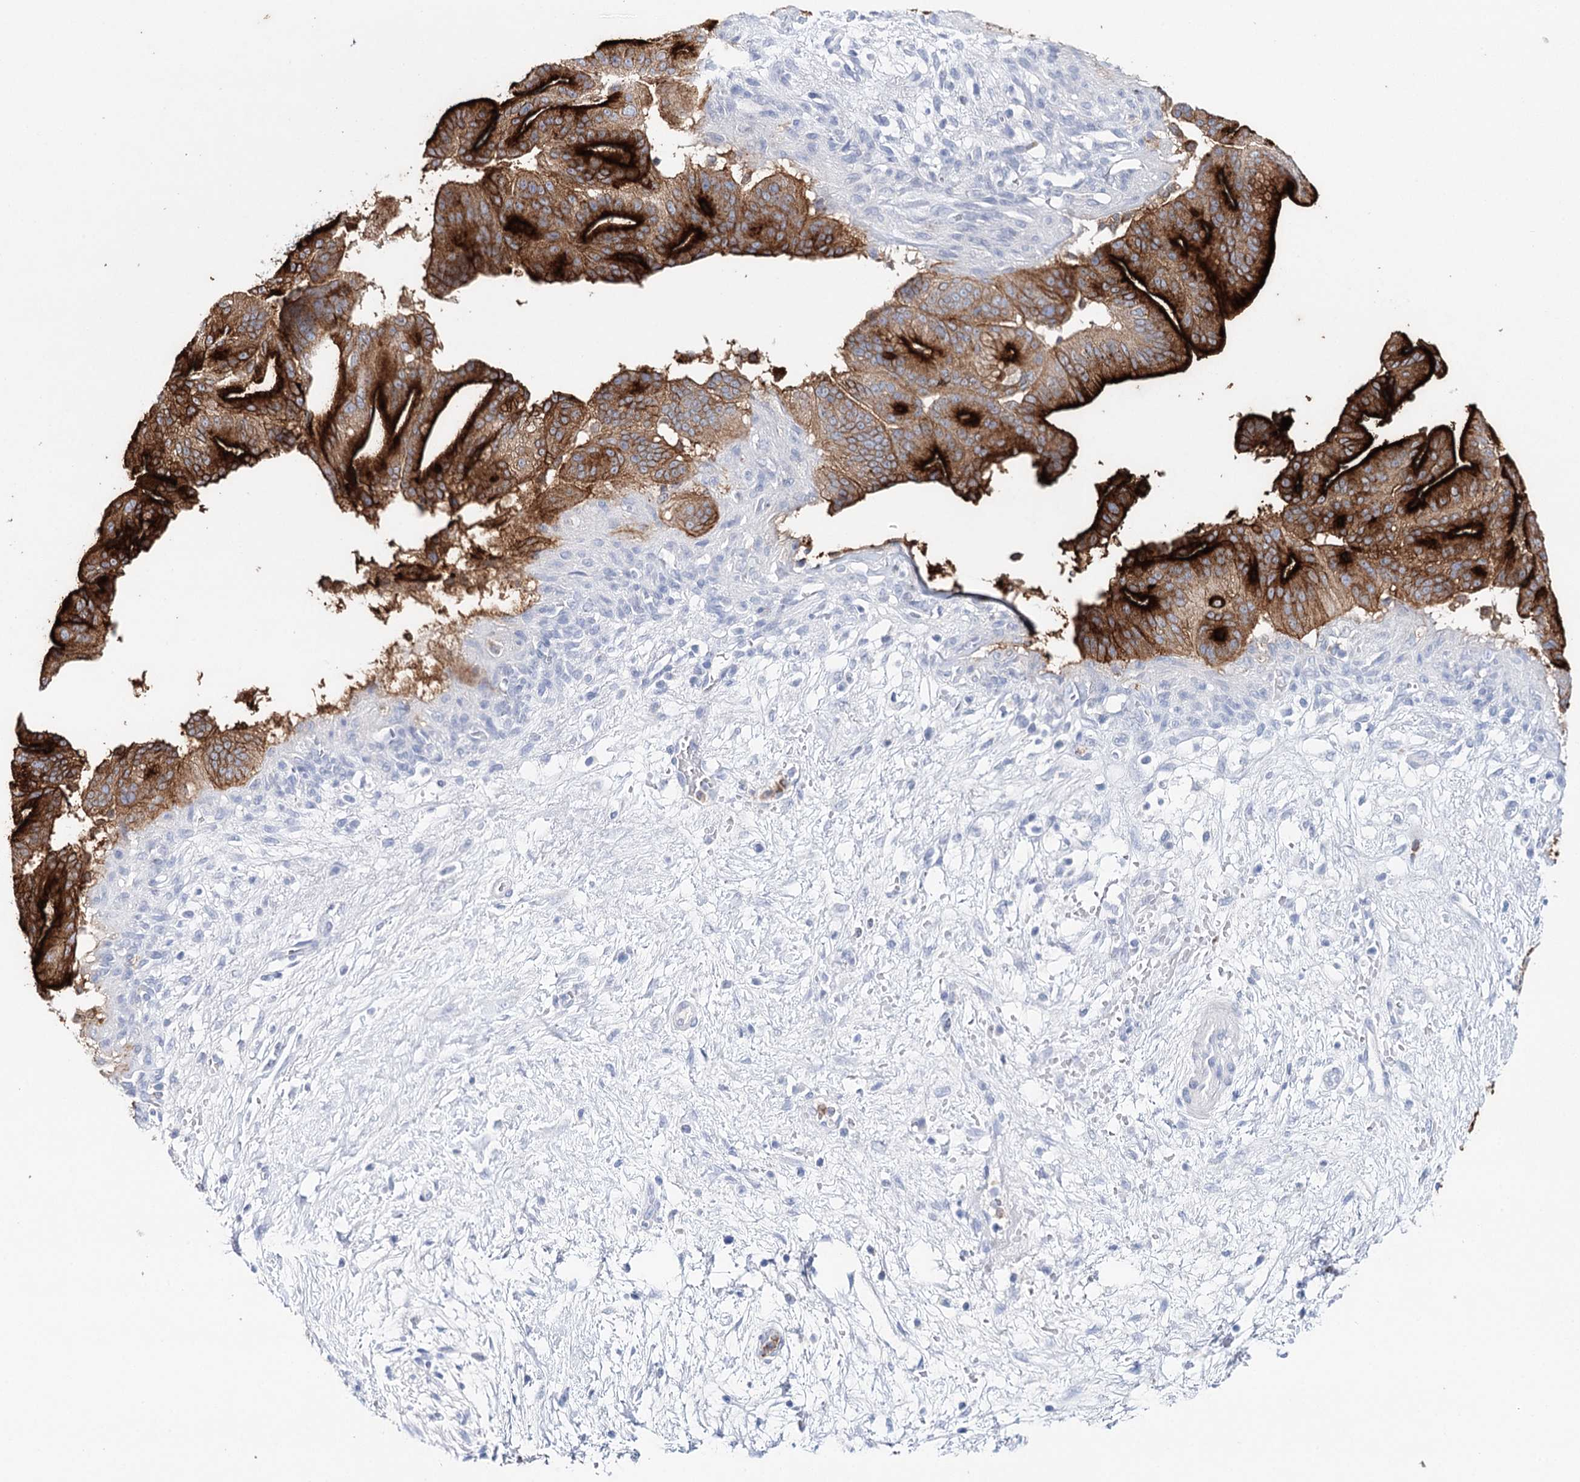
{"staining": {"intensity": "strong", "quantity": ">75%", "location": "cytoplasmic/membranous"}, "tissue": "pancreatic cancer", "cell_type": "Tumor cells", "image_type": "cancer", "snomed": [{"axis": "morphology", "description": "Adenocarcinoma, NOS"}, {"axis": "topography", "description": "Pancreas"}], "caption": "Strong cytoplasmic/membranous expression is present in about >75% of tumor cells in pancreatic cancer.", "gene": "CEACAM8", "patient": {"sex": "male", "age": 68}}